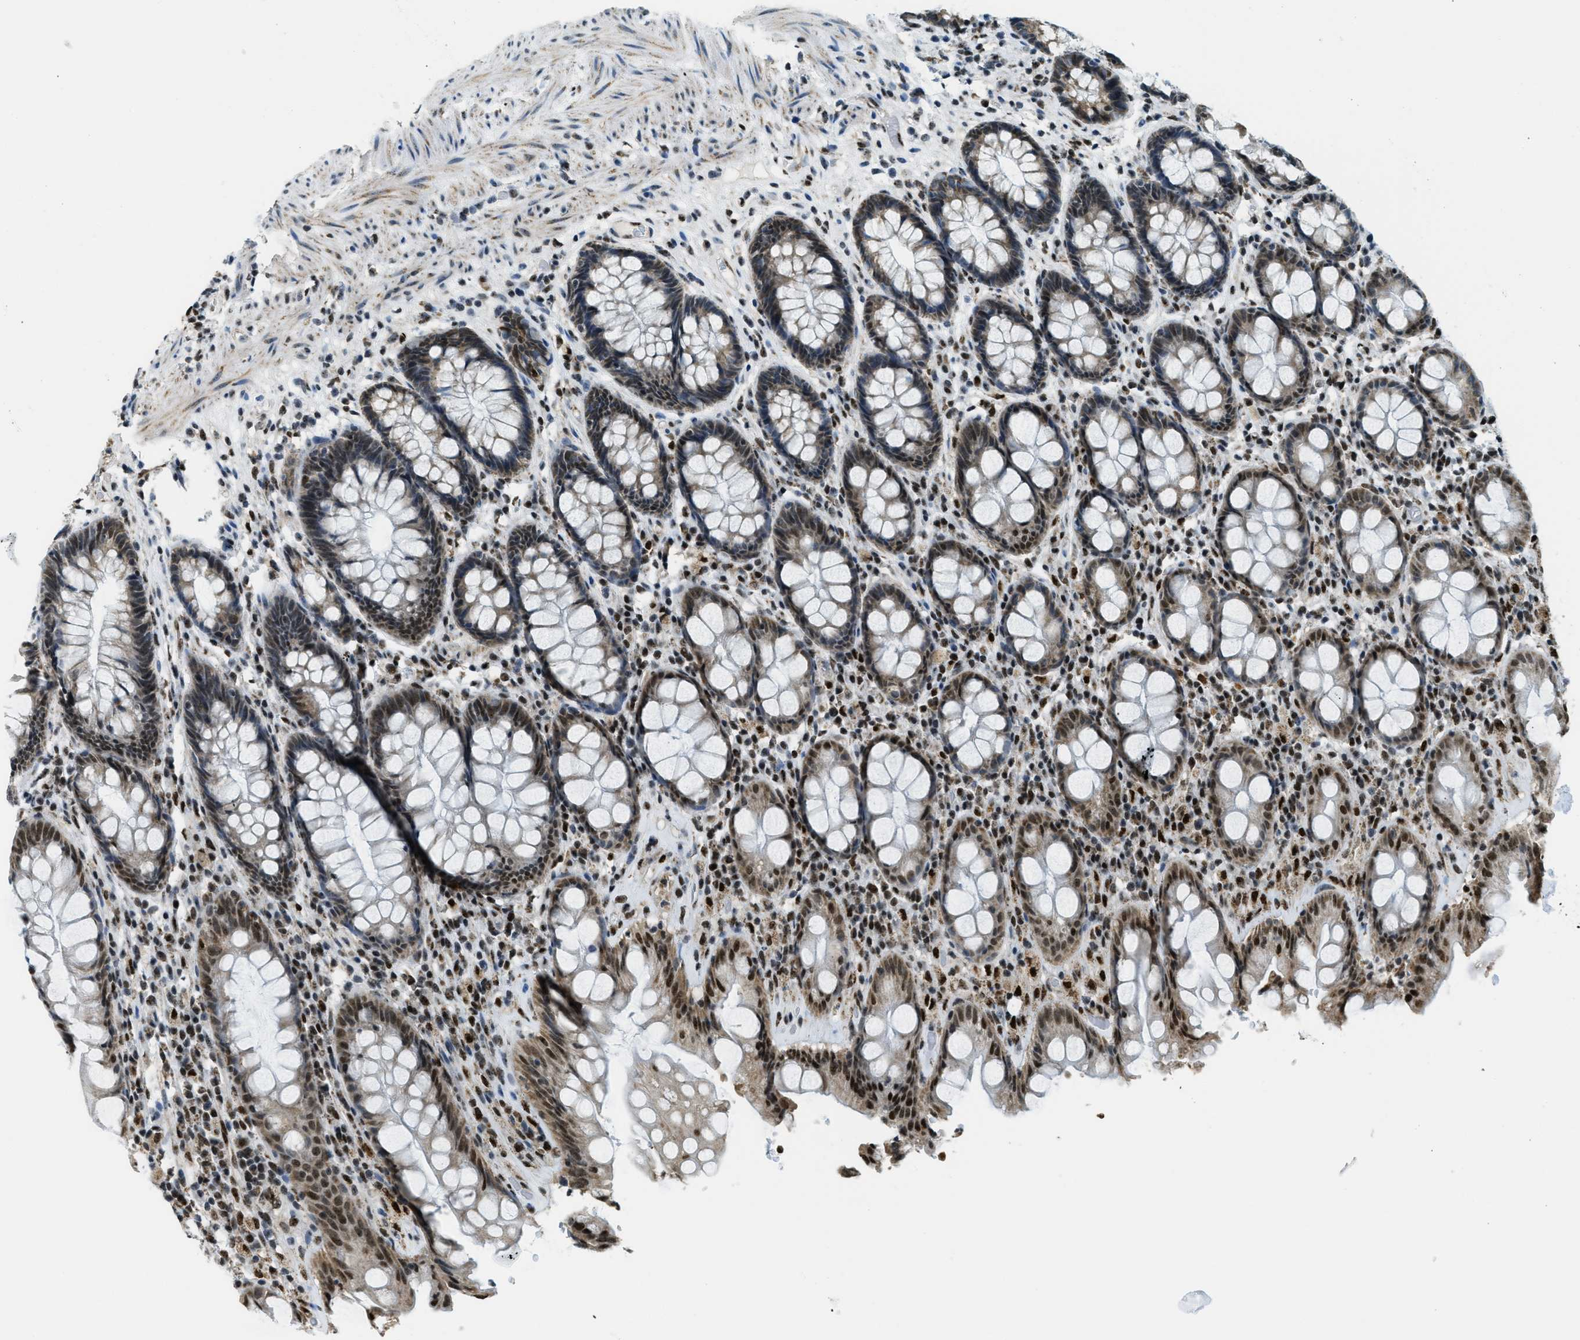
{"staining": {"intensity": "strong", "quantity": ">75%", "location": "cytoplasmic/membranous,nuclear"}, "tissue": "rectum", "cell_type": "Glandular cells", "image_type": "normal", "snomed": [{"axis": "morphology", "description": "Normal tissue, NOS"}, {"axis": "topography", "description": "Rectum"}], "caption": "Protein expression analysis of unremarkable human rectum reveals strong cytoplasmic/membranous,nuclear staining in about >75% of glandular cells.", "gene": "SP100", "patient": {"sex": "male", "age": 64}}